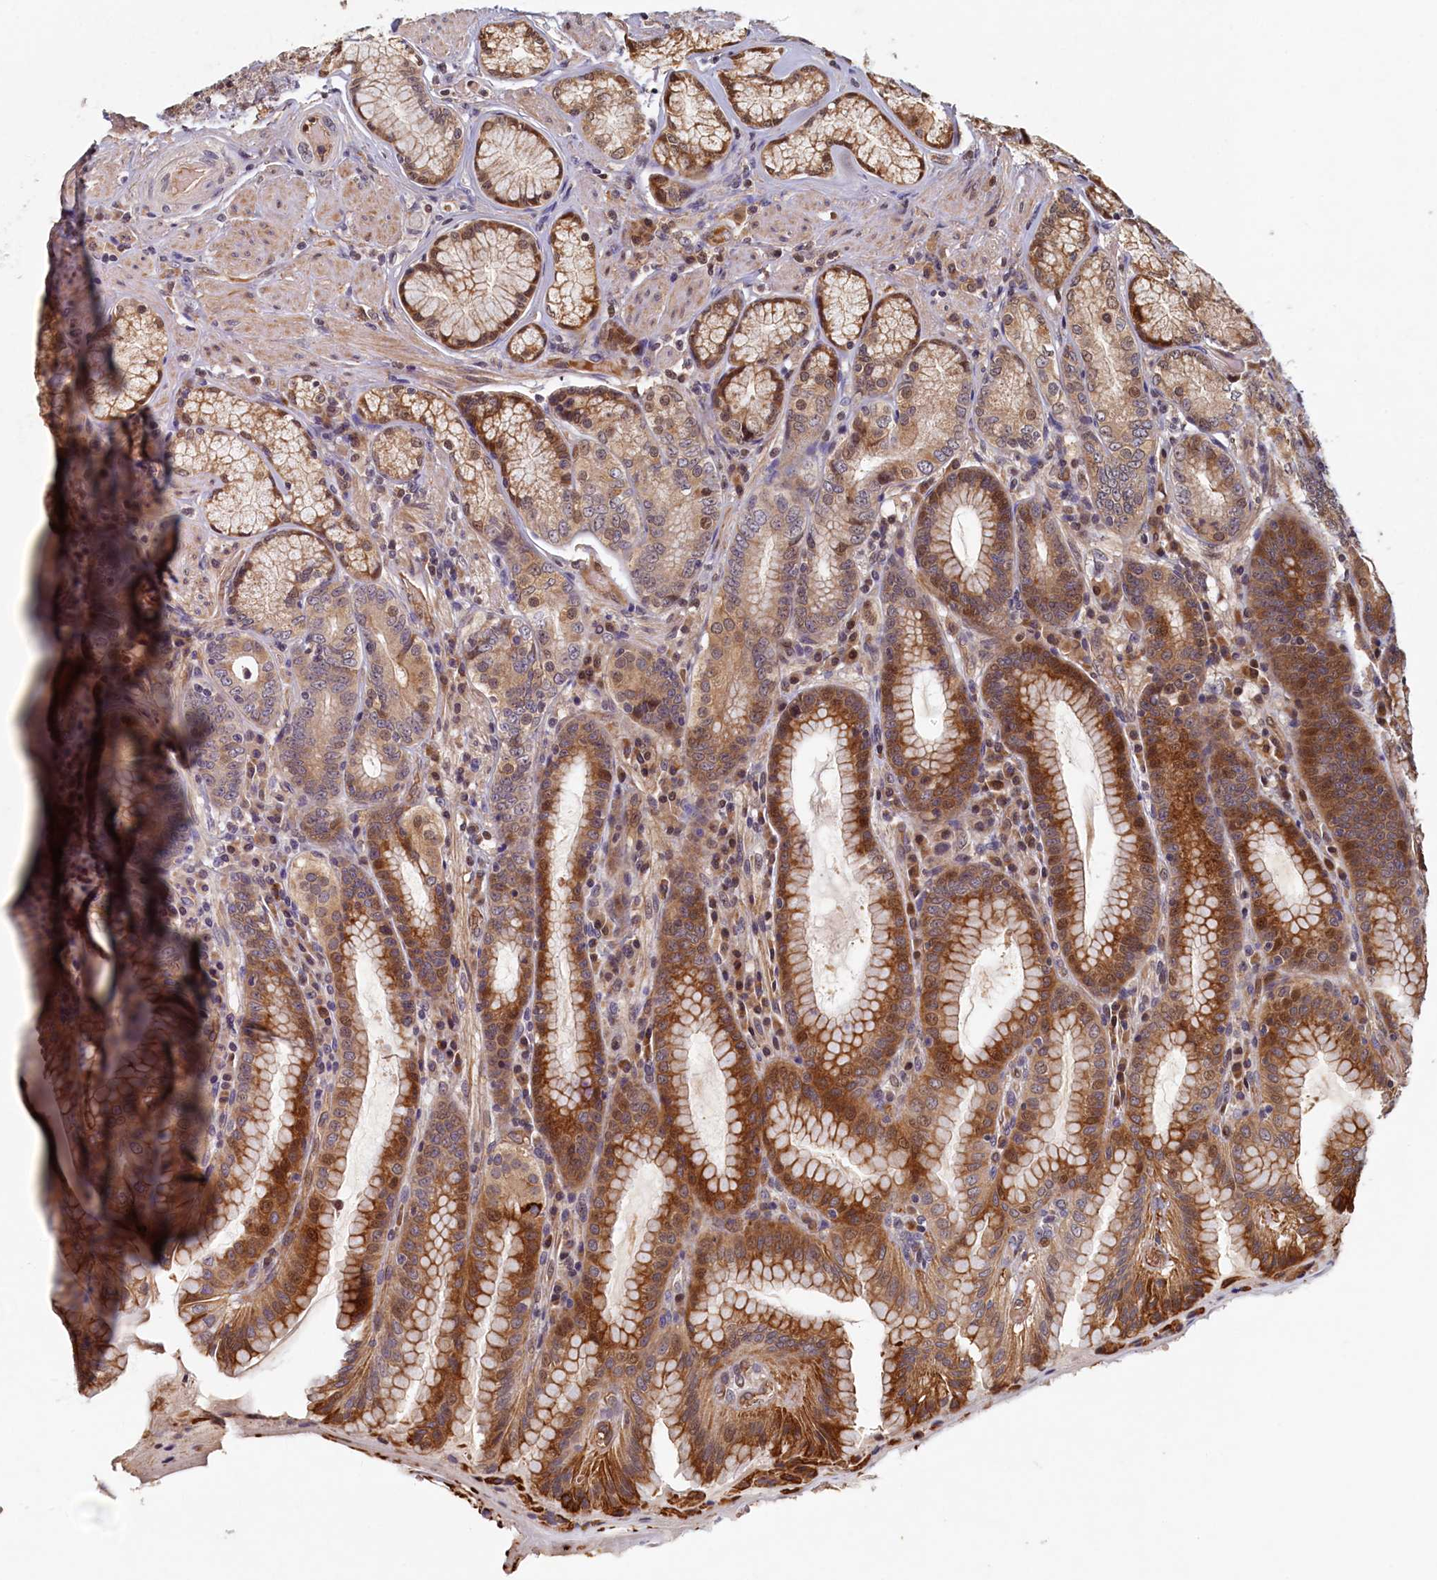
{"staining": {"intensity": "moderate", "quantity": "25%-75%", "location": "cytoplasmic/membranous,nuclear"}, "tissue": "stomach", "cell_type": "Glandular cells", "image_type": "normal", "snomed": [{"axis": "morphology", "description": "Normal tissue, NOS"}, {"axis": "topography", "description": "Stomach, upper"}, {"axis": "topography", "description": "Stomach, lower"}], "caption": "The histopathology image shows immunohistochemical staining of unremarkable stomach. There is moderate cytoplasmic/membranous,nuclear staining is present in approximately 25%-75% of glandular cells.", "gene": "LCMT2", "patient": {"sex": "female", "age": 76}}